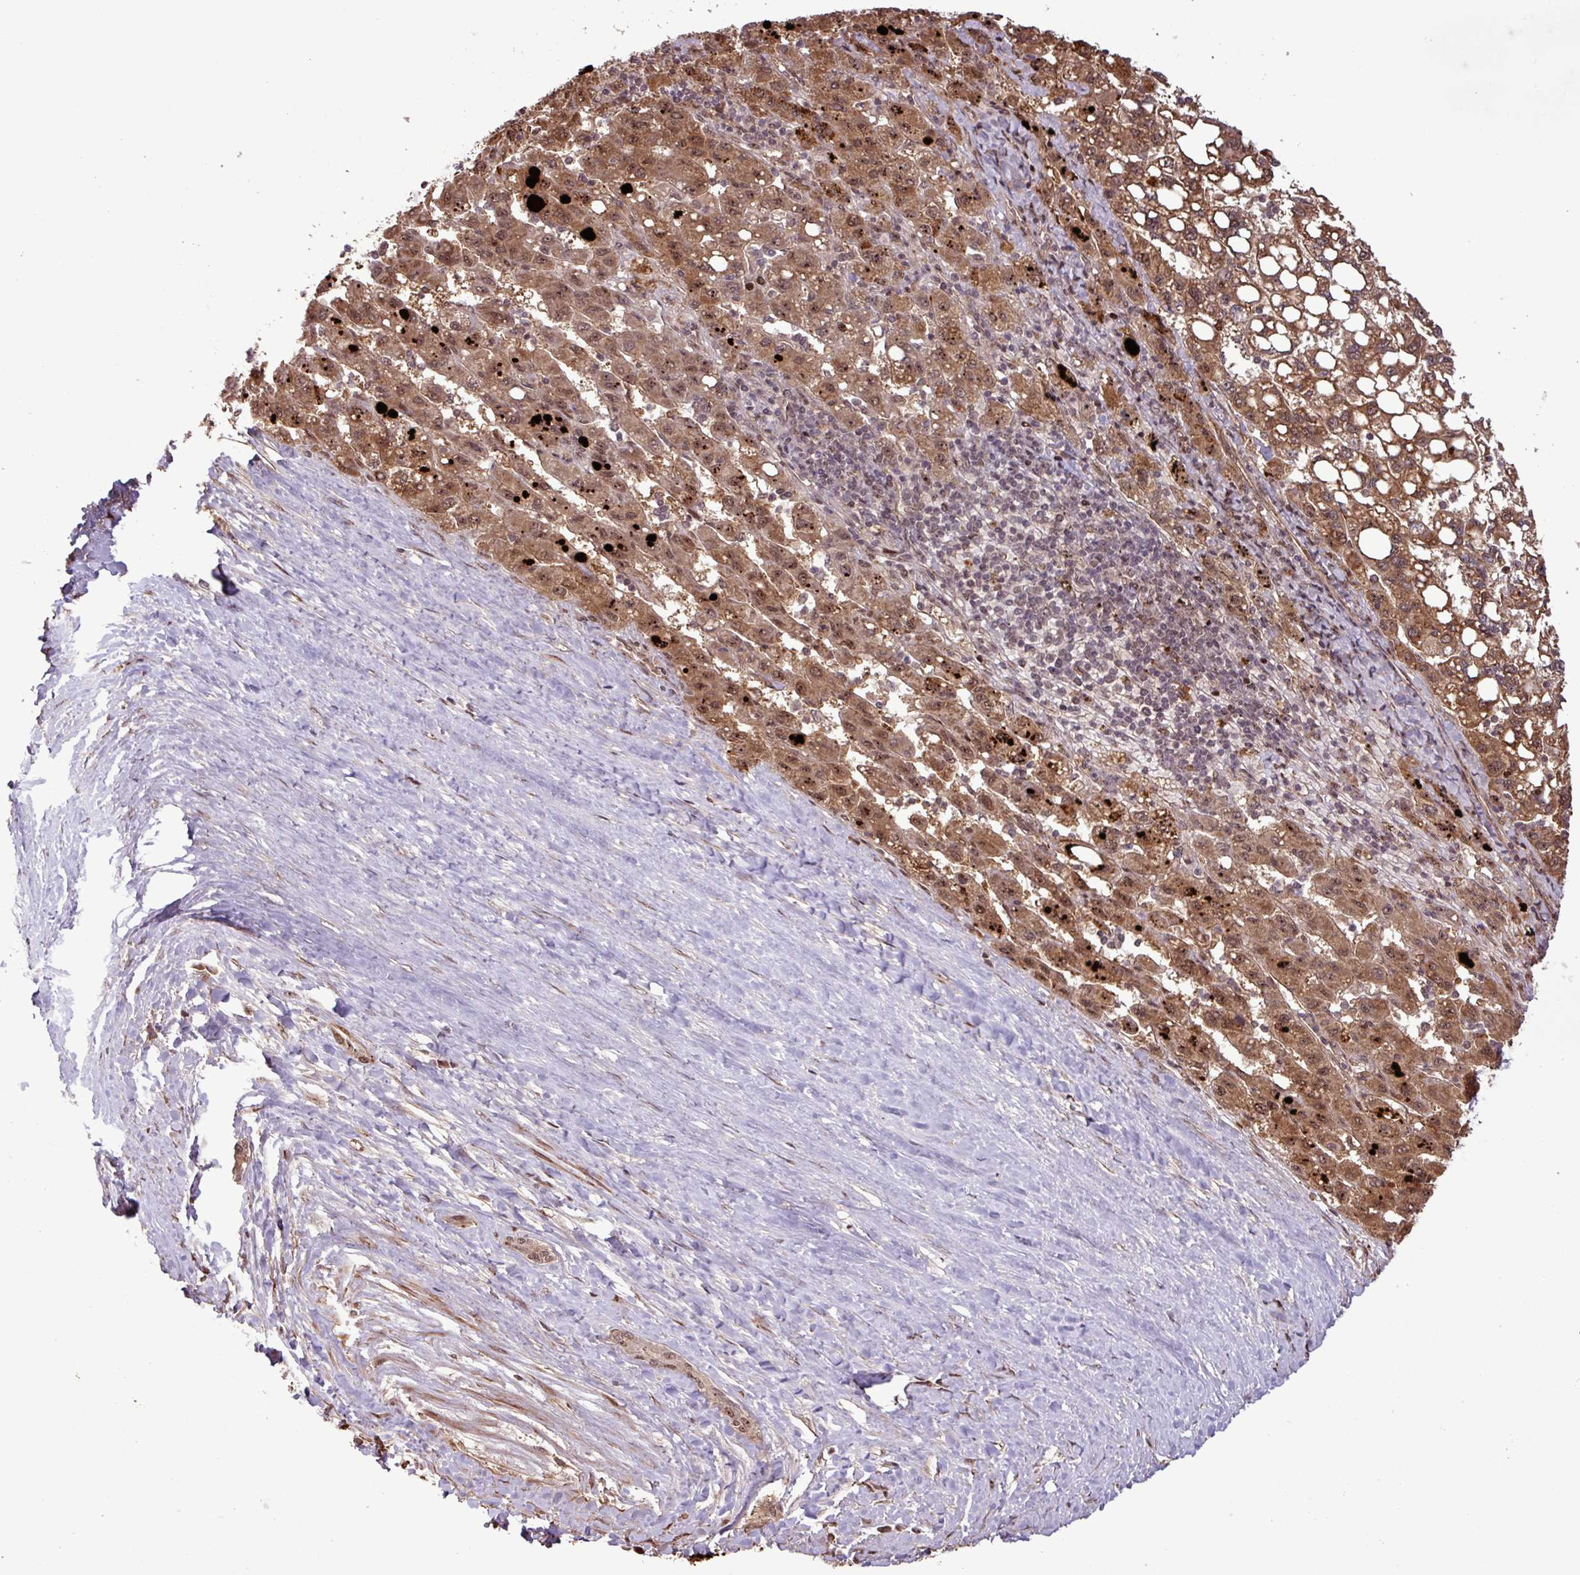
{"staining": {"intensity": "moderate", "quantity": ">75%", "location": "cytoplasmic/membranous,nuclear"}, "tissue": "liver cancer", "cell_type": "Tumor cells", "image_type": "cancer", "snomed": [{"axis": "morphology", "description": "Carcinoma, Hepatocellular, NOS"}, {"axis": "topography", "description": "Liver"}], "caption": "High-magnification brightfield microscopy of liver hepatocellular carcinoma stained with DAB (3,3'-diaminobenzidine) (brown) and counterstained with hematoxylin (blue). tumor cells exhibit moderate cytoplasmic/membranous and nuclear expression is seen in about>75% of cells.", "gene": "SLC22A24", "patient": {"sex": "female", "age": 82}}